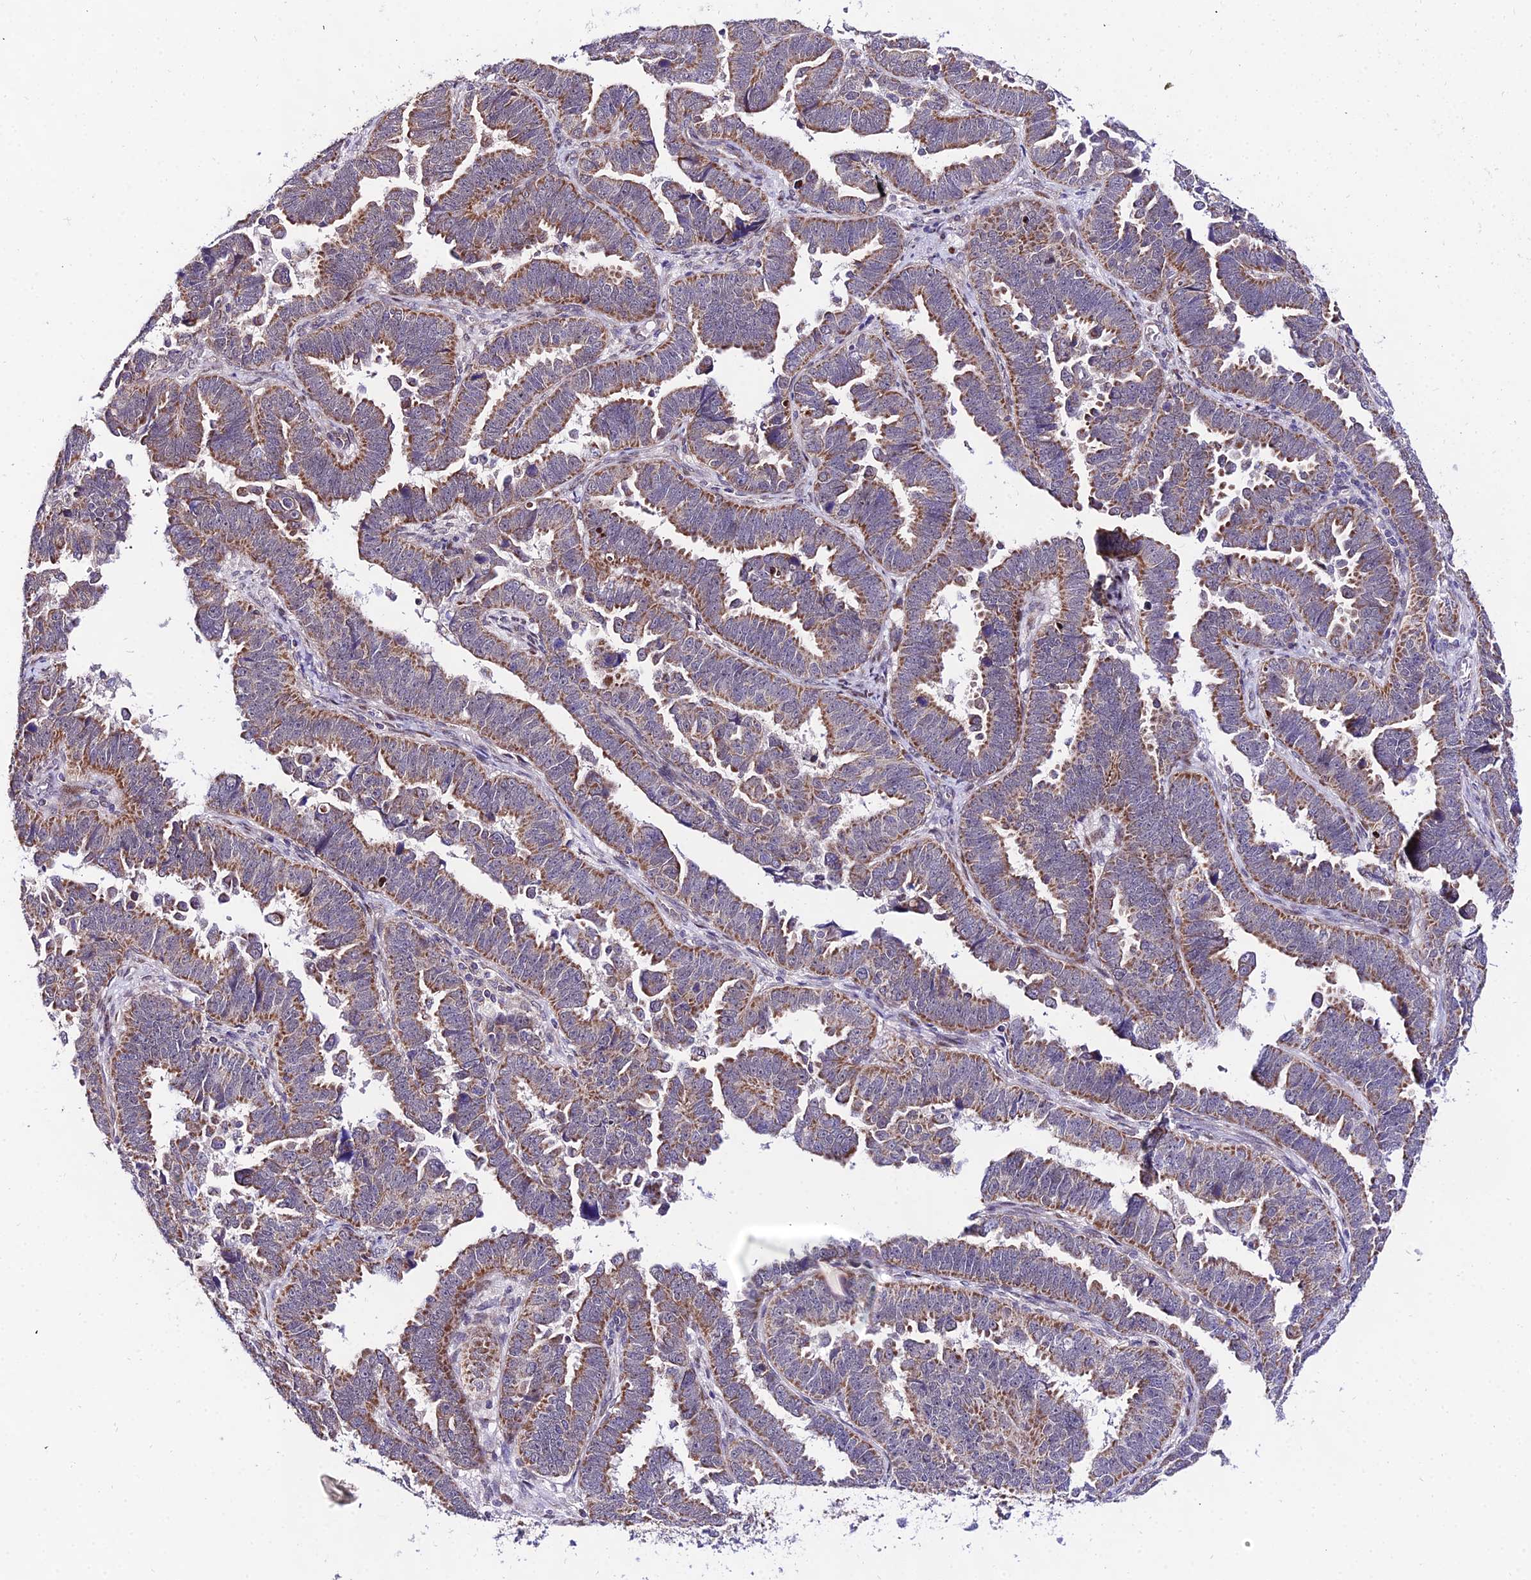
{"staining": {"intensity": "moderate", "quantity": ">75%", "location": "cytoplasmic/membranous"}, "tissue": "endometrial cancer", "cell_type": "Tumor cells", "image_type": "cancer", "snomed": [{"axis": "morphology", "description": "Adenocarcinoma, NOS"}, {"axis": "topography", "description": "Endometrium"}], "caption": "Protein staining of endometrial cancer (adenocarcinoma) tissue exhibits moderate cytoplasmic/membranous positivity in approximately >75% of tumor cells. (DAB = brown stain, brightfield microscopy at high magnification).", "gene": "ATP5PB", "patient": {"sex": "female", "age": 75}}